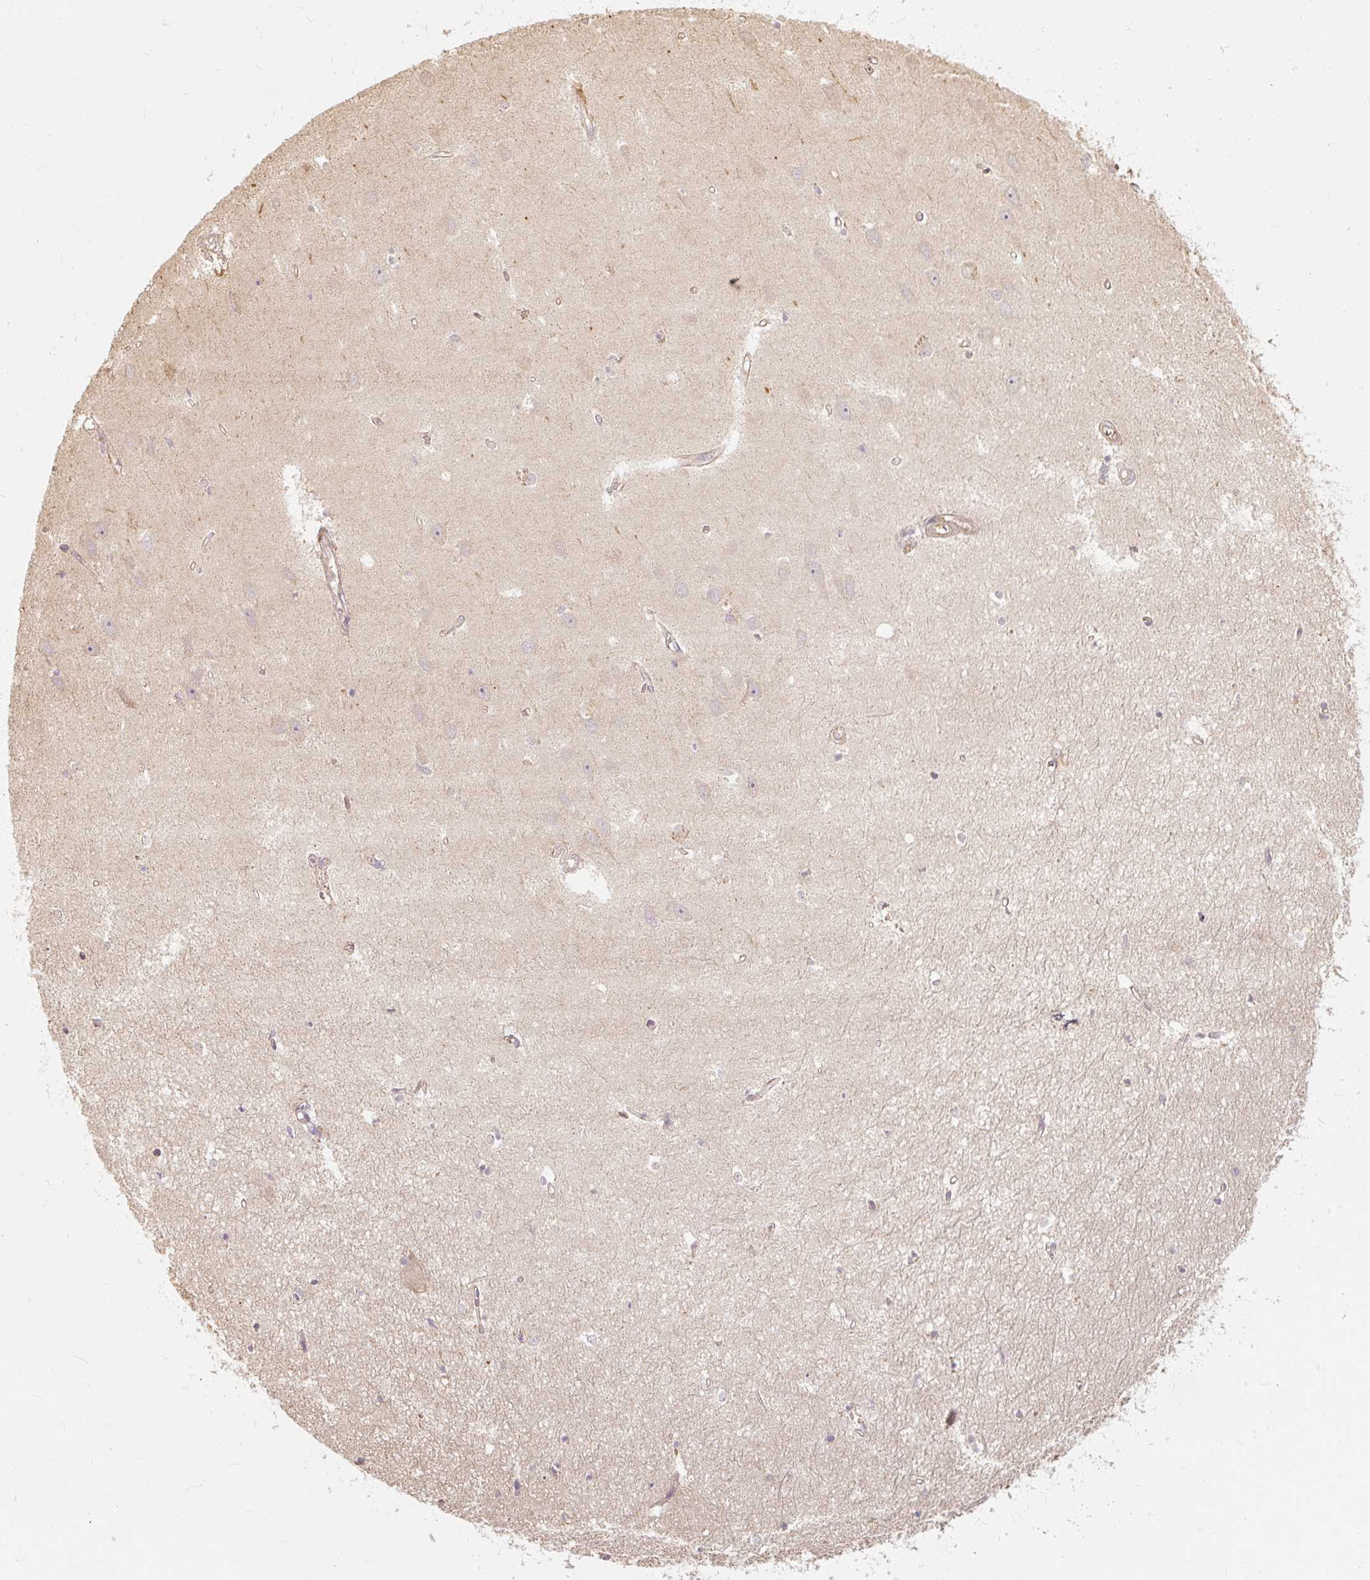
{"staining": {"intensity": "negative", "quantity": "none", "location": "none"}, "tissue": "hippocampus", "cell_type": "Glial cells", "image_type": "normal", "snomed": [{"axis": "morphology", "description": "Normal tissue, NOS"}, {"axis": "topography", "description": "Hippocampus"}], "caption": "A high-resolution micrograph shows immunohistochemistry (IHC) staining of normal hippocampus, which reveals no significant expression in glial cells.", "gene": "RB1CC1", "patient": {"sex": "female", "age": 64}}